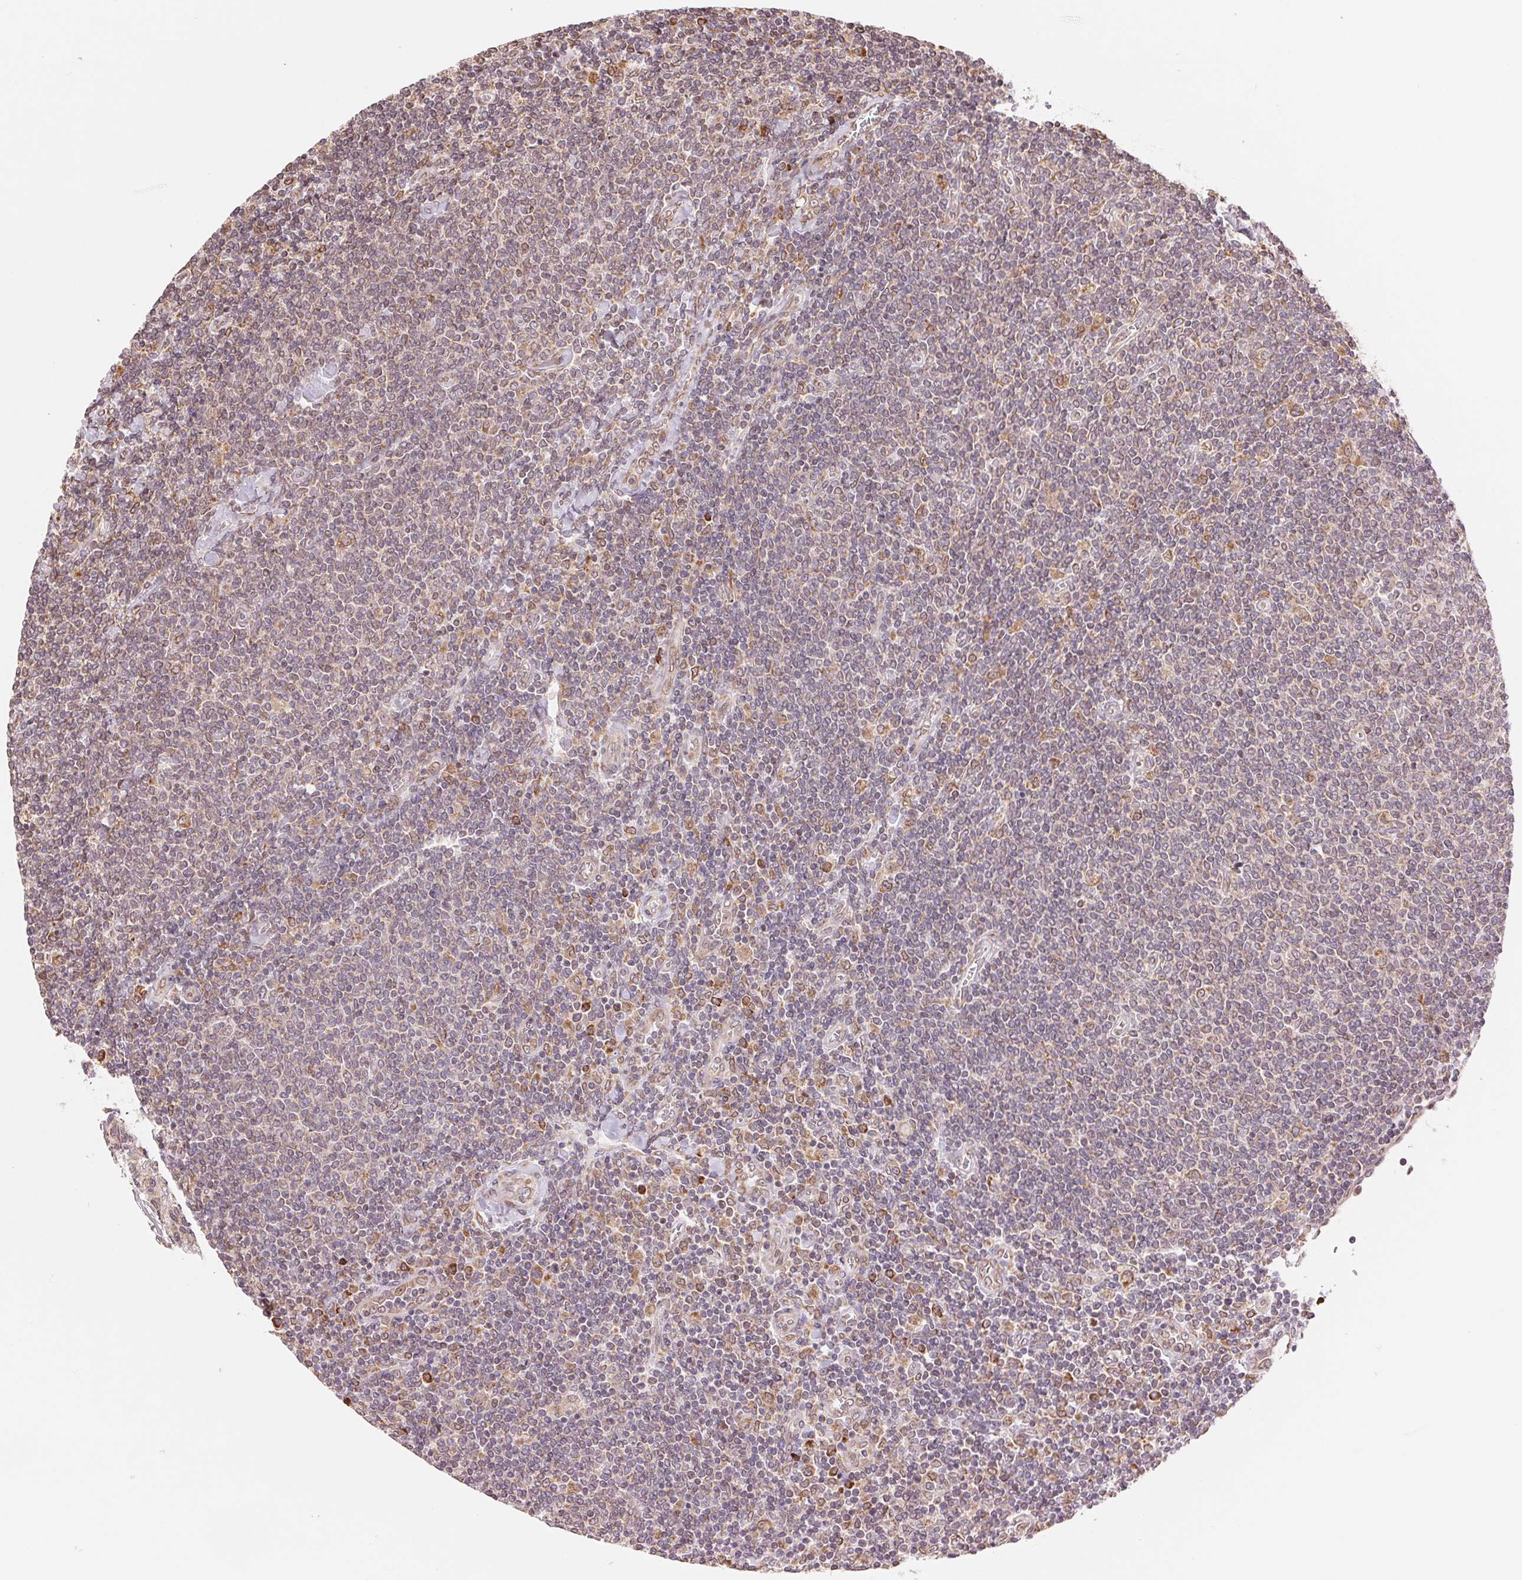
{"staining": {"intensity": "weak", "quantity": "25%-75%", "location": "cytoplasmic/membranous"}, "tissue": "lymphoma", "cell_type": "Tumor cells", "image_type": "cancer", "snomed": [{"axis": "morphology", "description": "Malignant lymphoma, non-Hodgkin's type, Low grade"}, {"axis": "topography", "description": "Lymph node"}], "caption": "Immunohistochemical staining of low-grade malignant lymphoma, non-Hodgkin's type shows low levels of weak cytoplasmic/membranous expression in about 25%-75% of tumor cells.", "gene": "RPN1", "patient": {"sex": "male", "age": 52}}